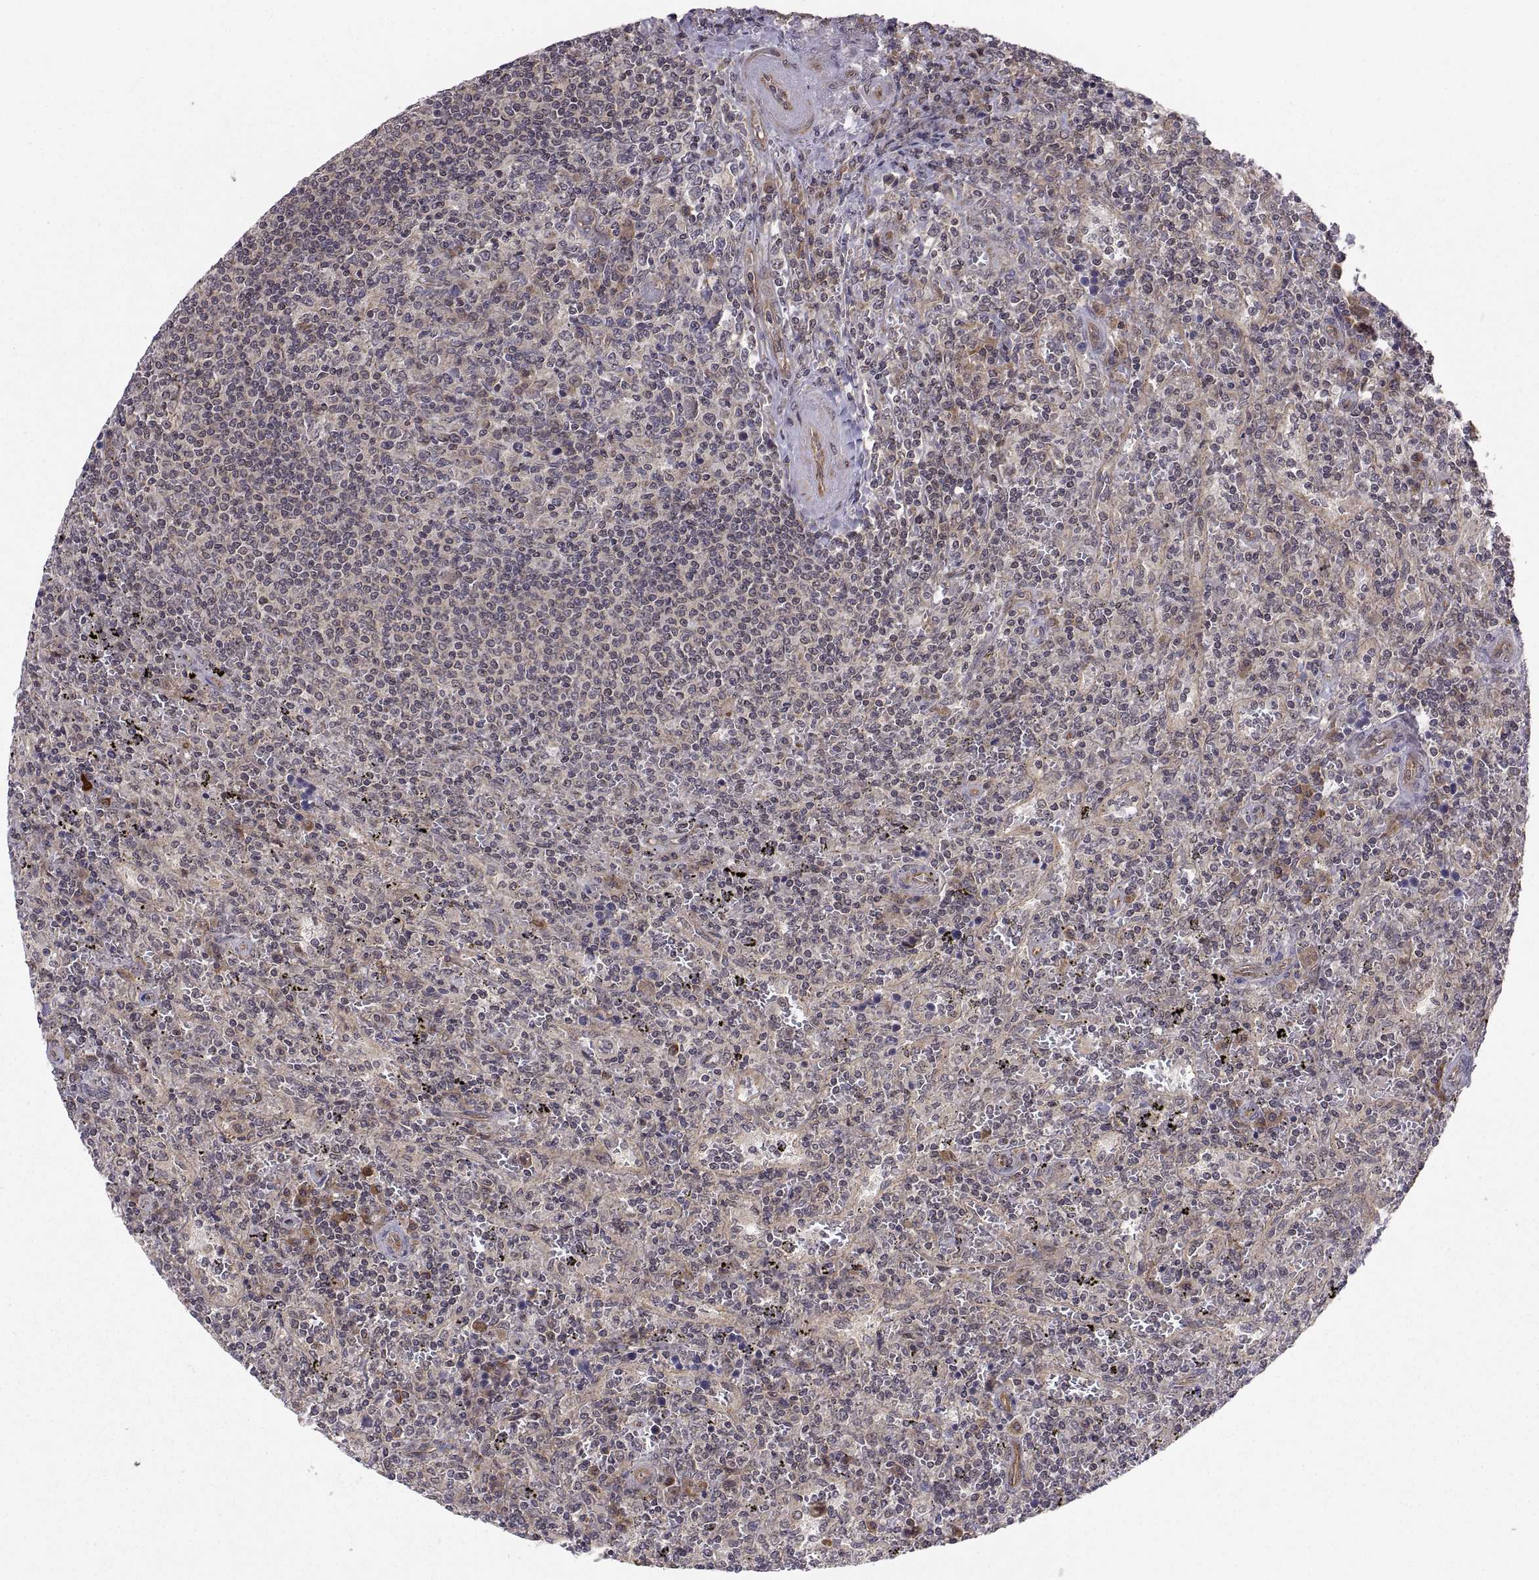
{"staining": {"intensity": "negative", "quantity": "none", "location": "none"}, "tissue": "lymphoma", "cell_type": "Tumor cells", "image_type": "cancer", "snomed": [{"axis": "morphology", "description": "Malignant lymphoma, non-Hodgkin's type, Low grade"}, {"axis": "topography", "description": "Spleen"}], "caption": "An image of human malignant lymphoma, non-Hodgkin's type (low-grade) is negative for staining in tumor cells. The staining is performed using DAB (3,3'-diaminobenzidine) brown chromogen with nuclei counter-stained in using hematoxylin.", "gene": "ABL2", "patient": {"sex": "male", "age": 62}}